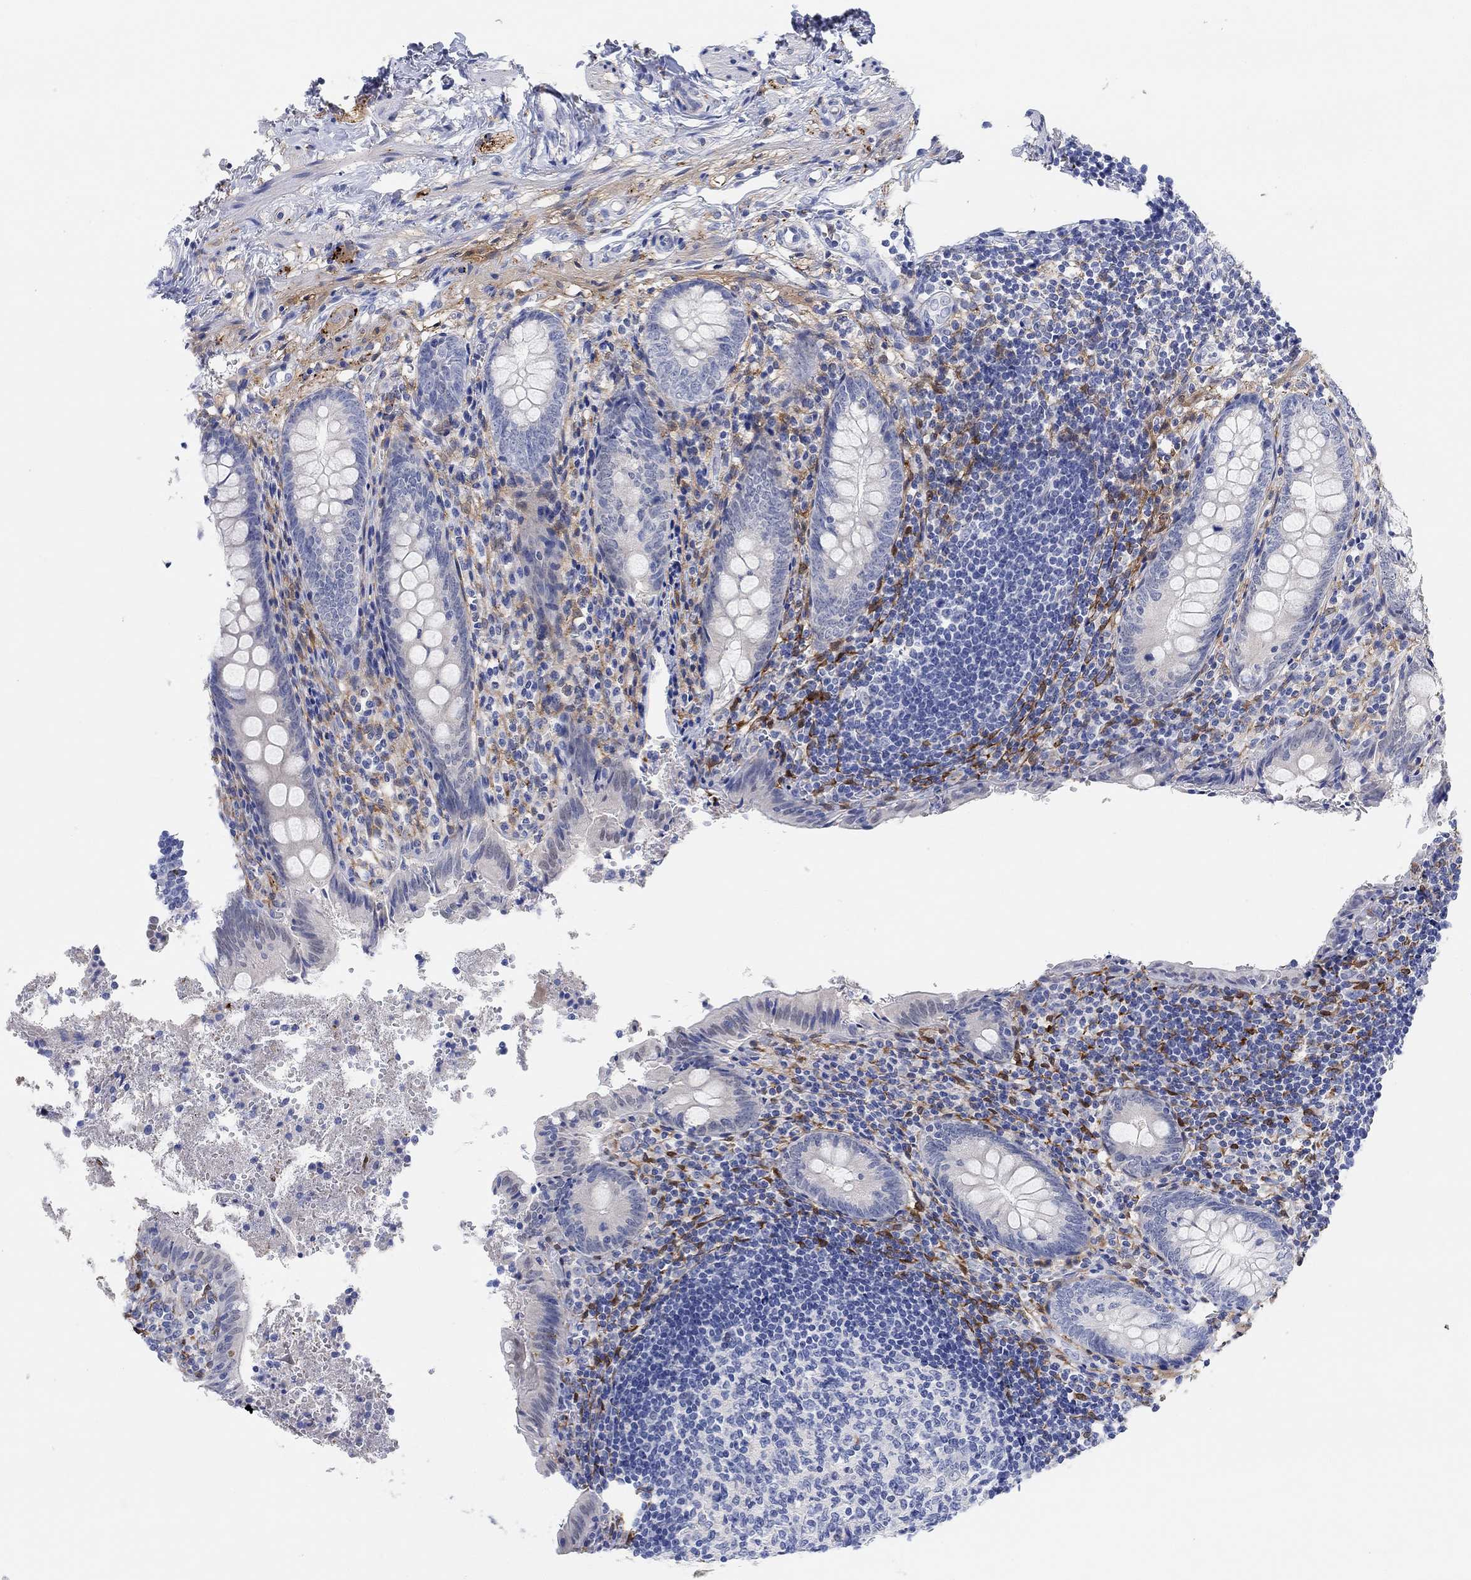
{"staining": {"intensity": "negative", "quantity": "none", "location": "none"}, "tissue": "appendix", "cell_type": "Glandular cells", "image_type": "normal", "snomed": [{"axis": "morphology", "description": "Normal tissue, NOS"}, {"axis": "topography", "description": "Appendix"}], "caption": "Immunohistochemistry (IHC) of unremarkable appendix demonstrates no expression in glandular cells.", "gene": "VAT1L", "patient": {"sex": "female", "age": 23}}